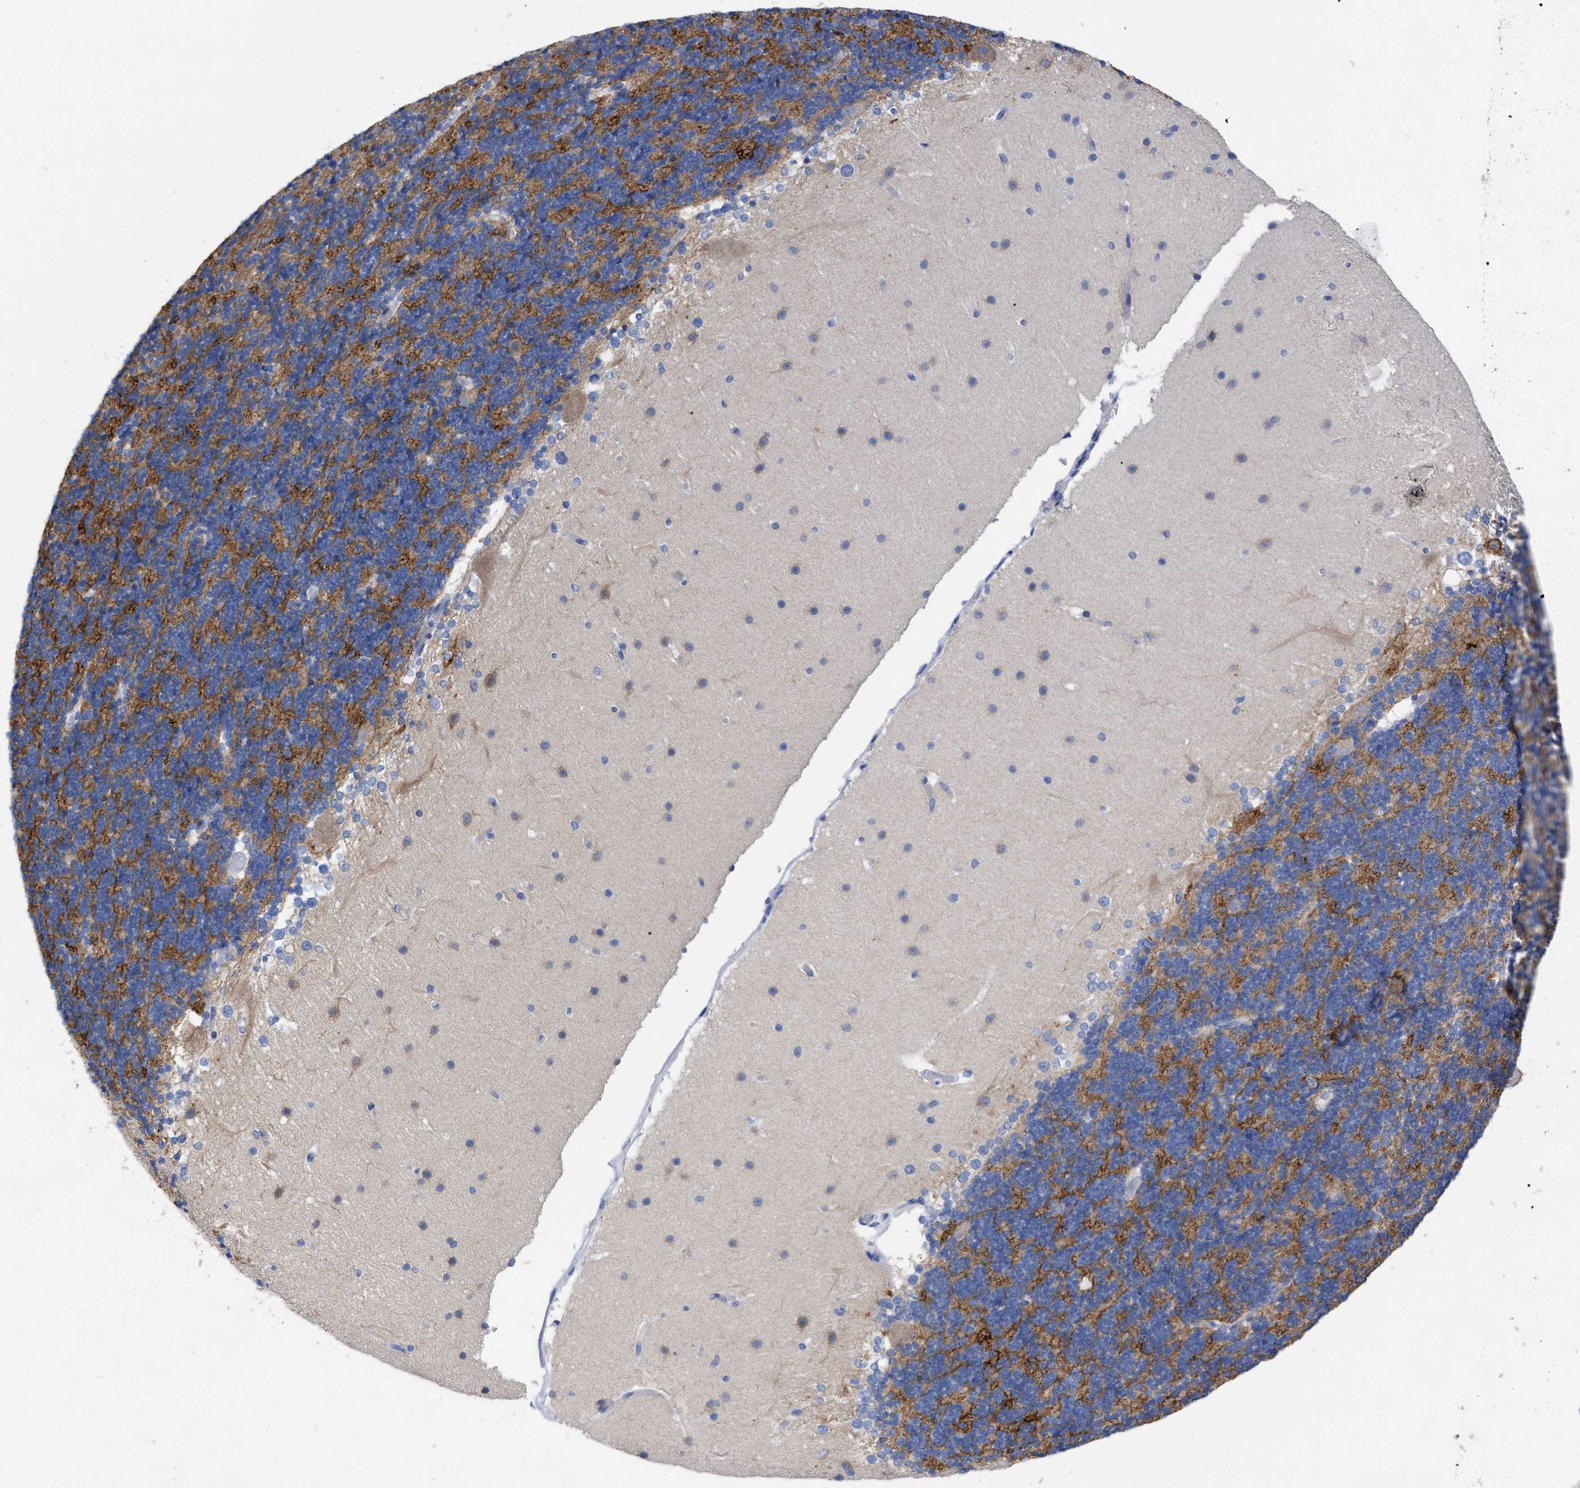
{"staining": {"intensity": "weak", "quantity": "<25%", "location": "cytoplasmic/membranous"}, "tissue": "cerebellum", "cell_type": "Cells in granular layer", "image_type": "normal", "snomed": [{"axis": "morphology", "description": "Normal tissue, NOS"}, {"axis": "topography", "description": "Cerebellum"}], "caption": "The micrograph demonstrates no significant staining in cells in granular layer of cerebellum.", "gene": "HAPLN1", "patient": {"sex": "female", "age": 19}}